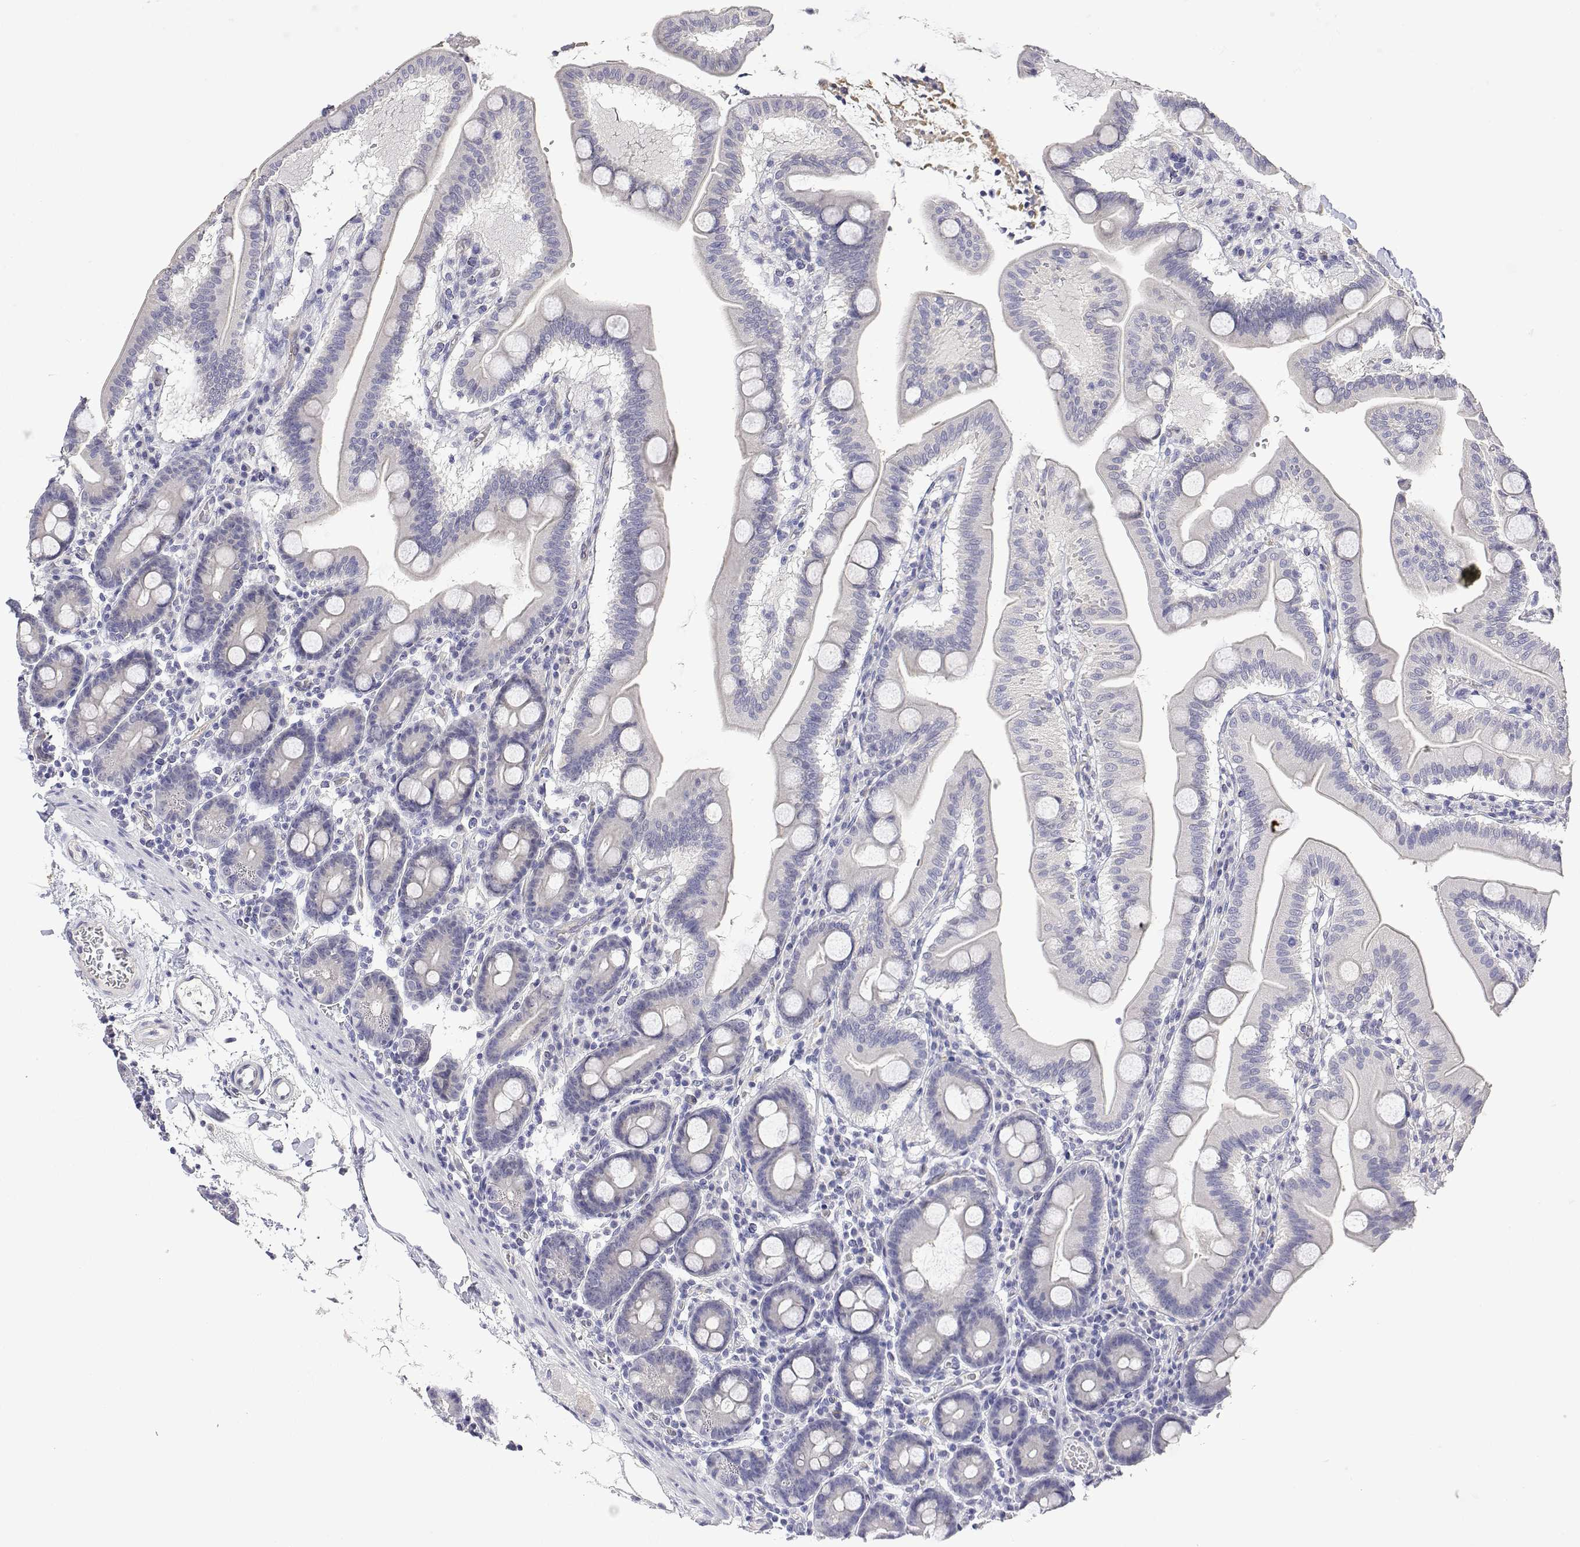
{"staining": {"intensity": "negative", "quantity": "none", "location": "none"}, "tissue": "duodenum", "cell_type": "Glandular cells", "image_type": "normal", "snomed": [{"axis": "morphology", "description": "Normal tissue, NOS"}, {"axis": "topography", "description": "Pancreas"}, {"axis": "topography", "description": "Duodenum"}], "caption": "DAB immunohistochemical staining of normal duodenum demonstrates no significant expression in glandular cells. (DAB IHC with hematoxylin counter stain).", "gene": "PLCB1", "patient": {"sex": "male", "age": 59}}